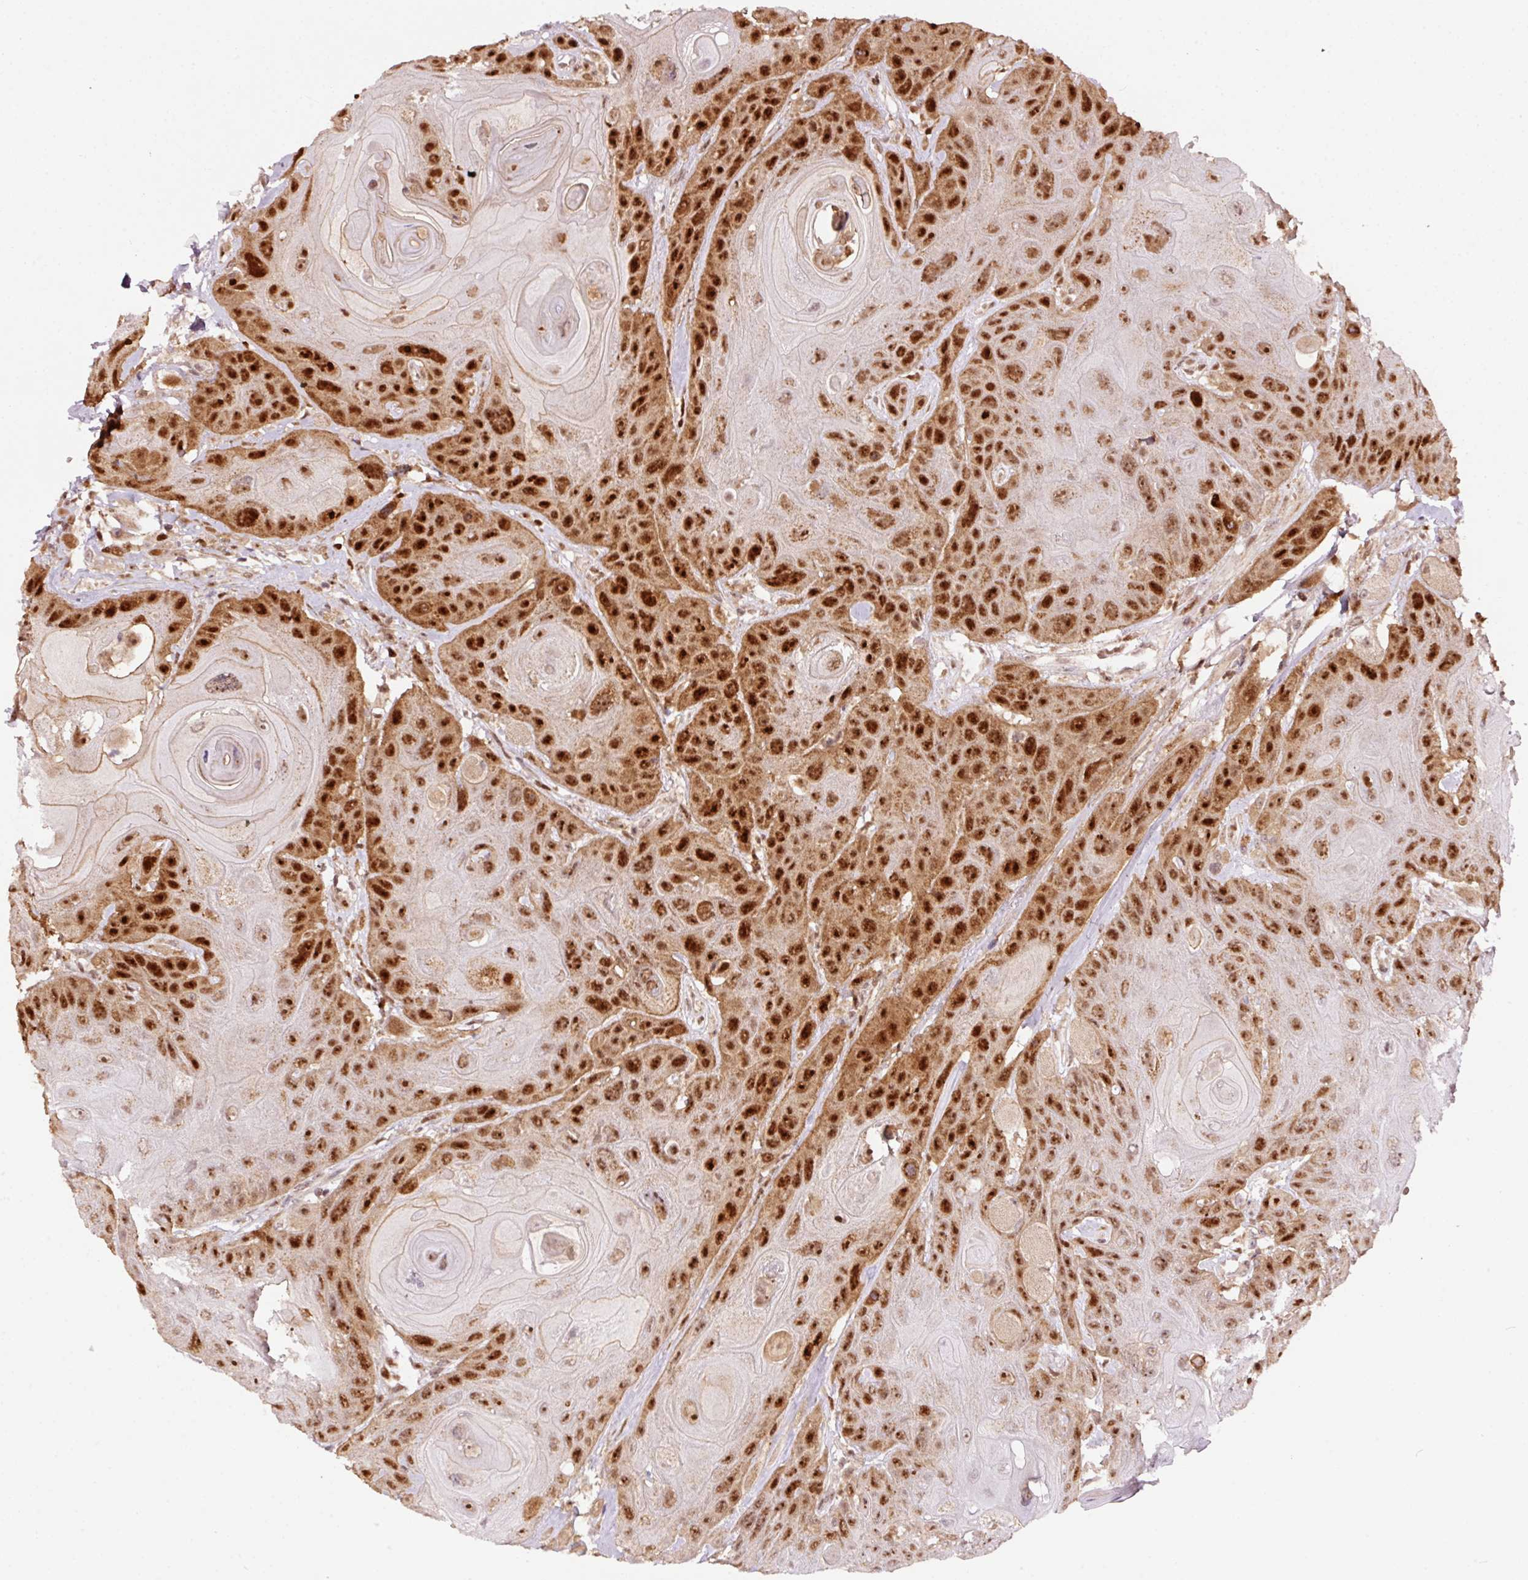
{"staining": {"intensity": "strong", "quantity": ">75%", "location": "nuclear"}, "tissue": "head and neck cancer", "cell_type": "Tumor cells", "image_type": "cancer", "snomed": [{"axis": "morphology", "description": "Squamous cell carcinoma, NOS"}, {"axis": "topography", "description": "Head-Neck"}], "caption": "Head and neck cancer was stained to show a protein in brown. There is high levels of strong nuclear staining in approximately >75% of tumor cells.", "gene": "RFC4", "patient": {"sex": "female", "age": 59}}